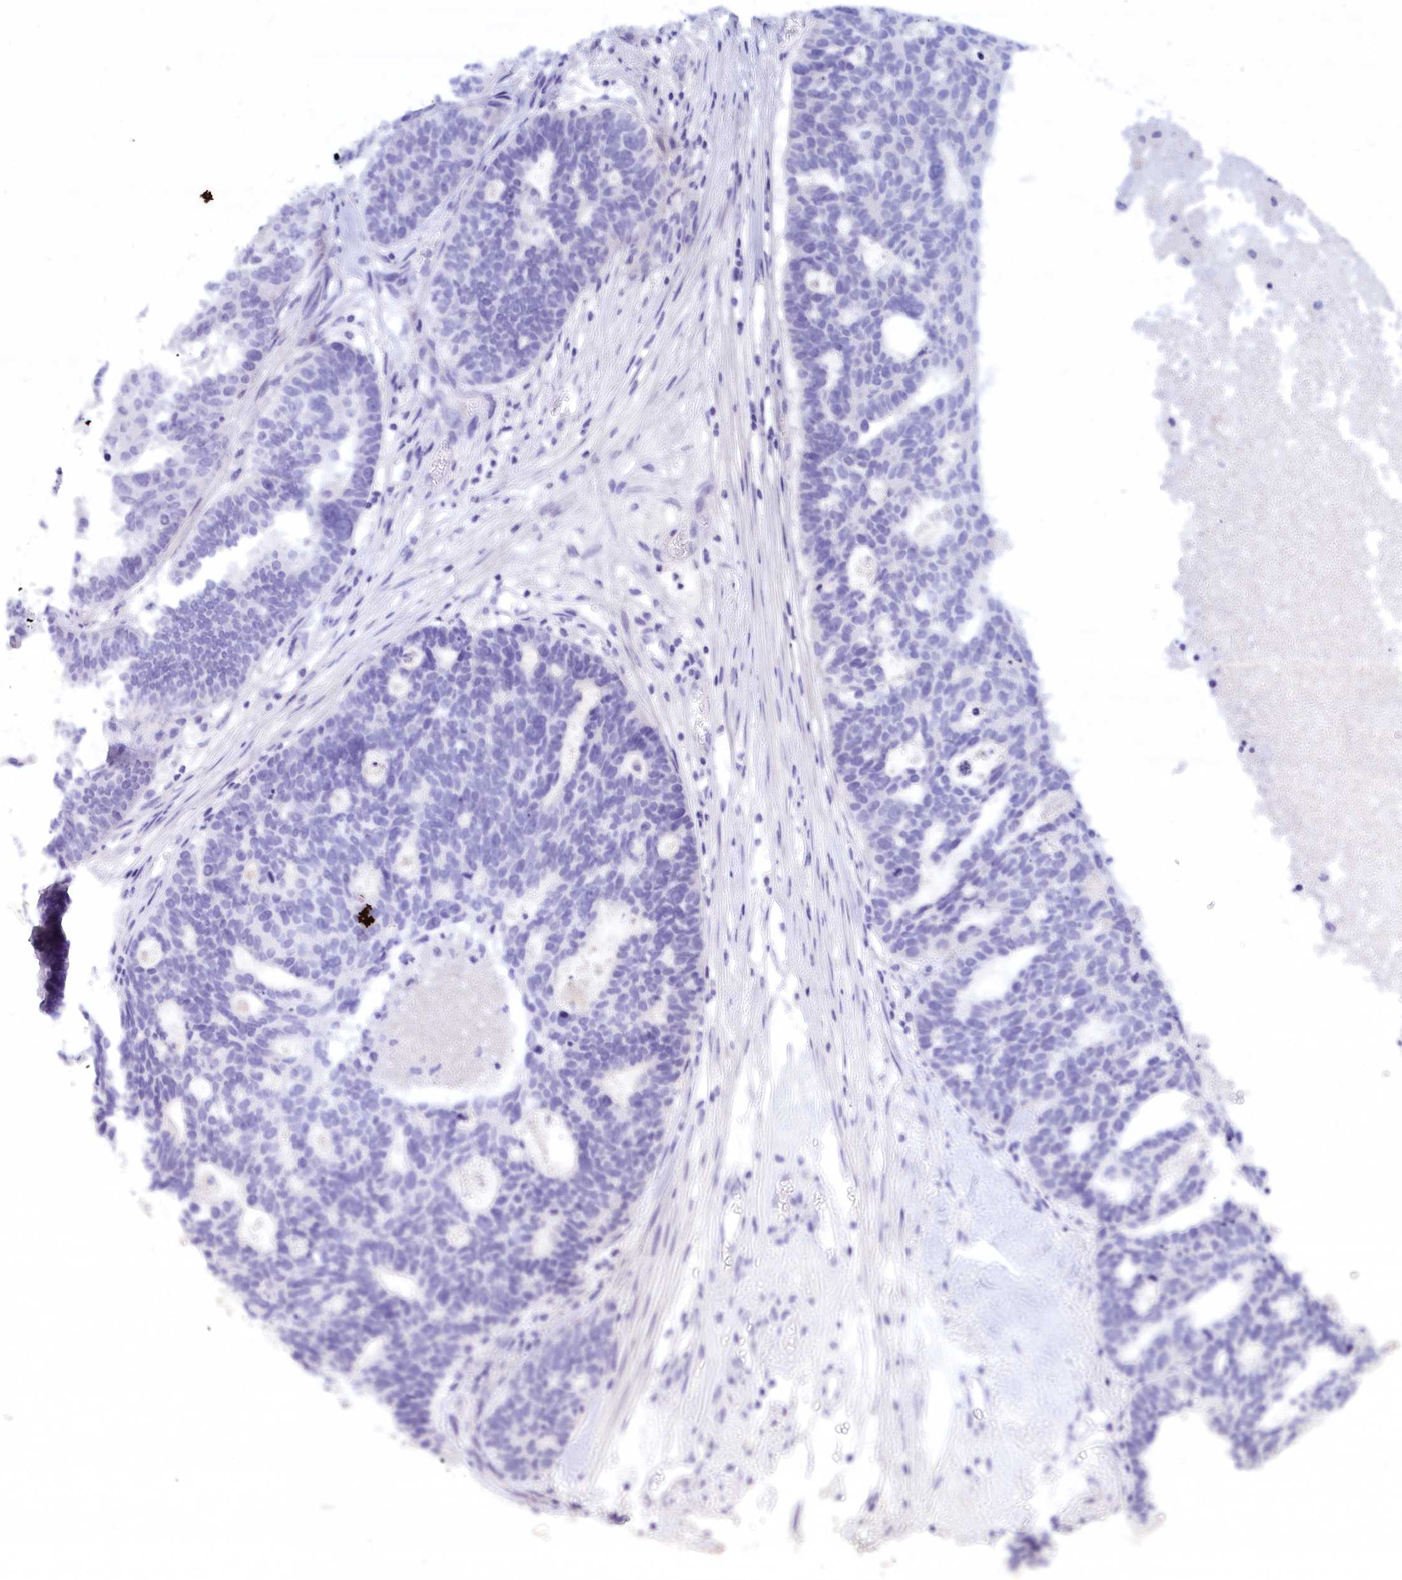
{"staining": {"intensity": "negative", "quantity": "none", "location": "none"}, "tissue": "ovarian cancer", "cell_type": "Tumor cells", "image_type": "cancer", "snomed": [{"axis": "morphology", "description": "Cystadenocarcinoma, serous, NOS"}, {"axis": "topography", "description": "Ovary"}], "caption": "A histopathology image of human ovarian serous cystadenocarcinoma is negative for staining in tumor cells. (Stains: DAB (3,3'-diaminobenzidine) immunohistochemistry (IHC) with hematoxylin counter stain, Microscopy: brightfield microscopy at high magnification).", "gene": "MPV17L2", "patient": {"sex": "female", "age": 59}}